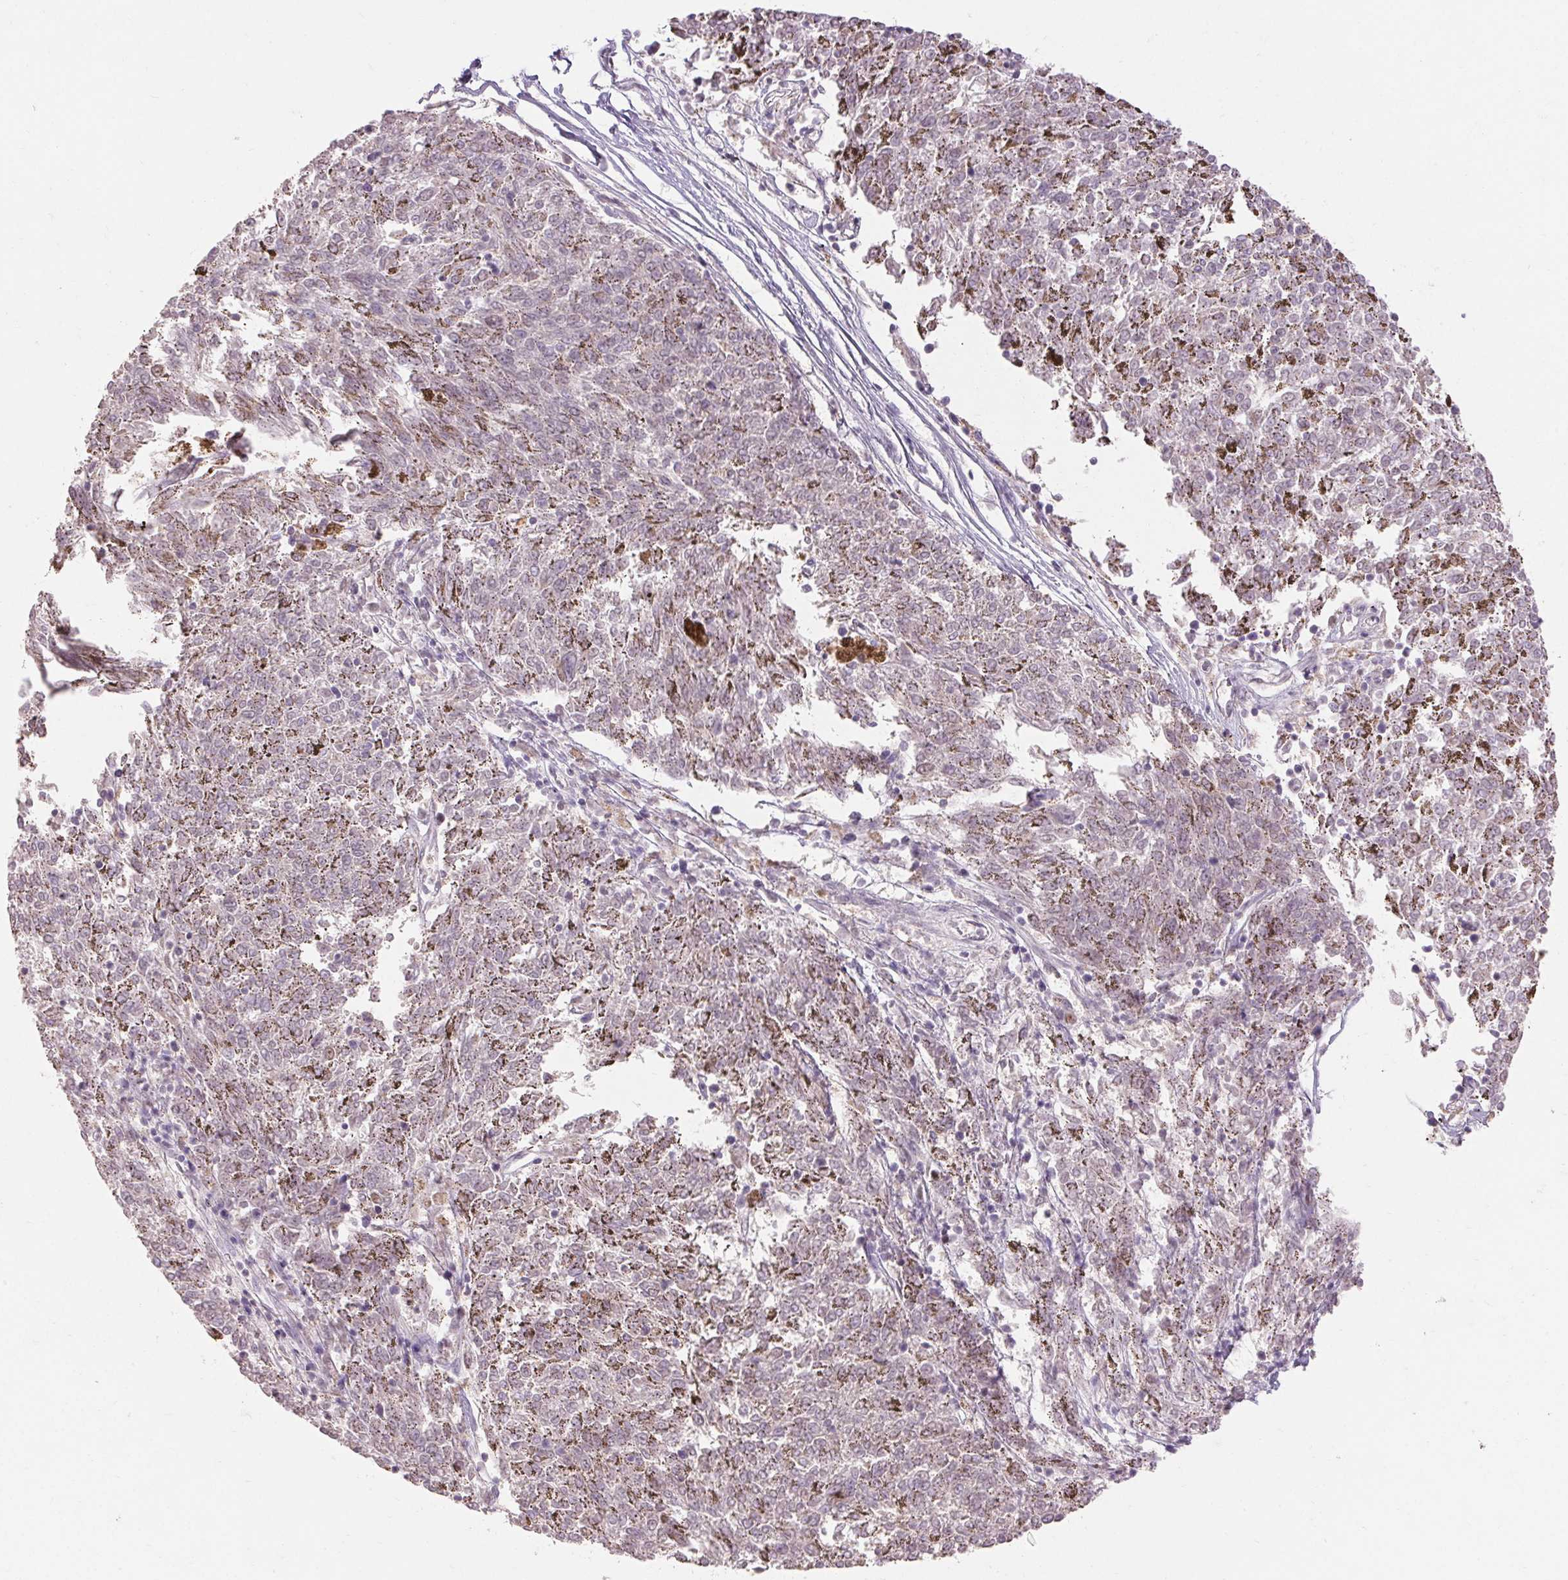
{"staining": {"intensity": "negative", "quantity": "none", "location": "none"}, "tissue": "melanoma", "cell_type": "Tumor cells", "image_type": "cancer", "snomed": [{"axis": "morphology", "description": "Malignant melanoma, NOS"}, {"axis": "topography", "description": "Skin"}], "caption": "Melanoma stained for a protein using immunohistochemistry (IHC) displays no expression tumor cells.", "gene": "SKP2", "patient": {"sex": "female", "age": 72}}